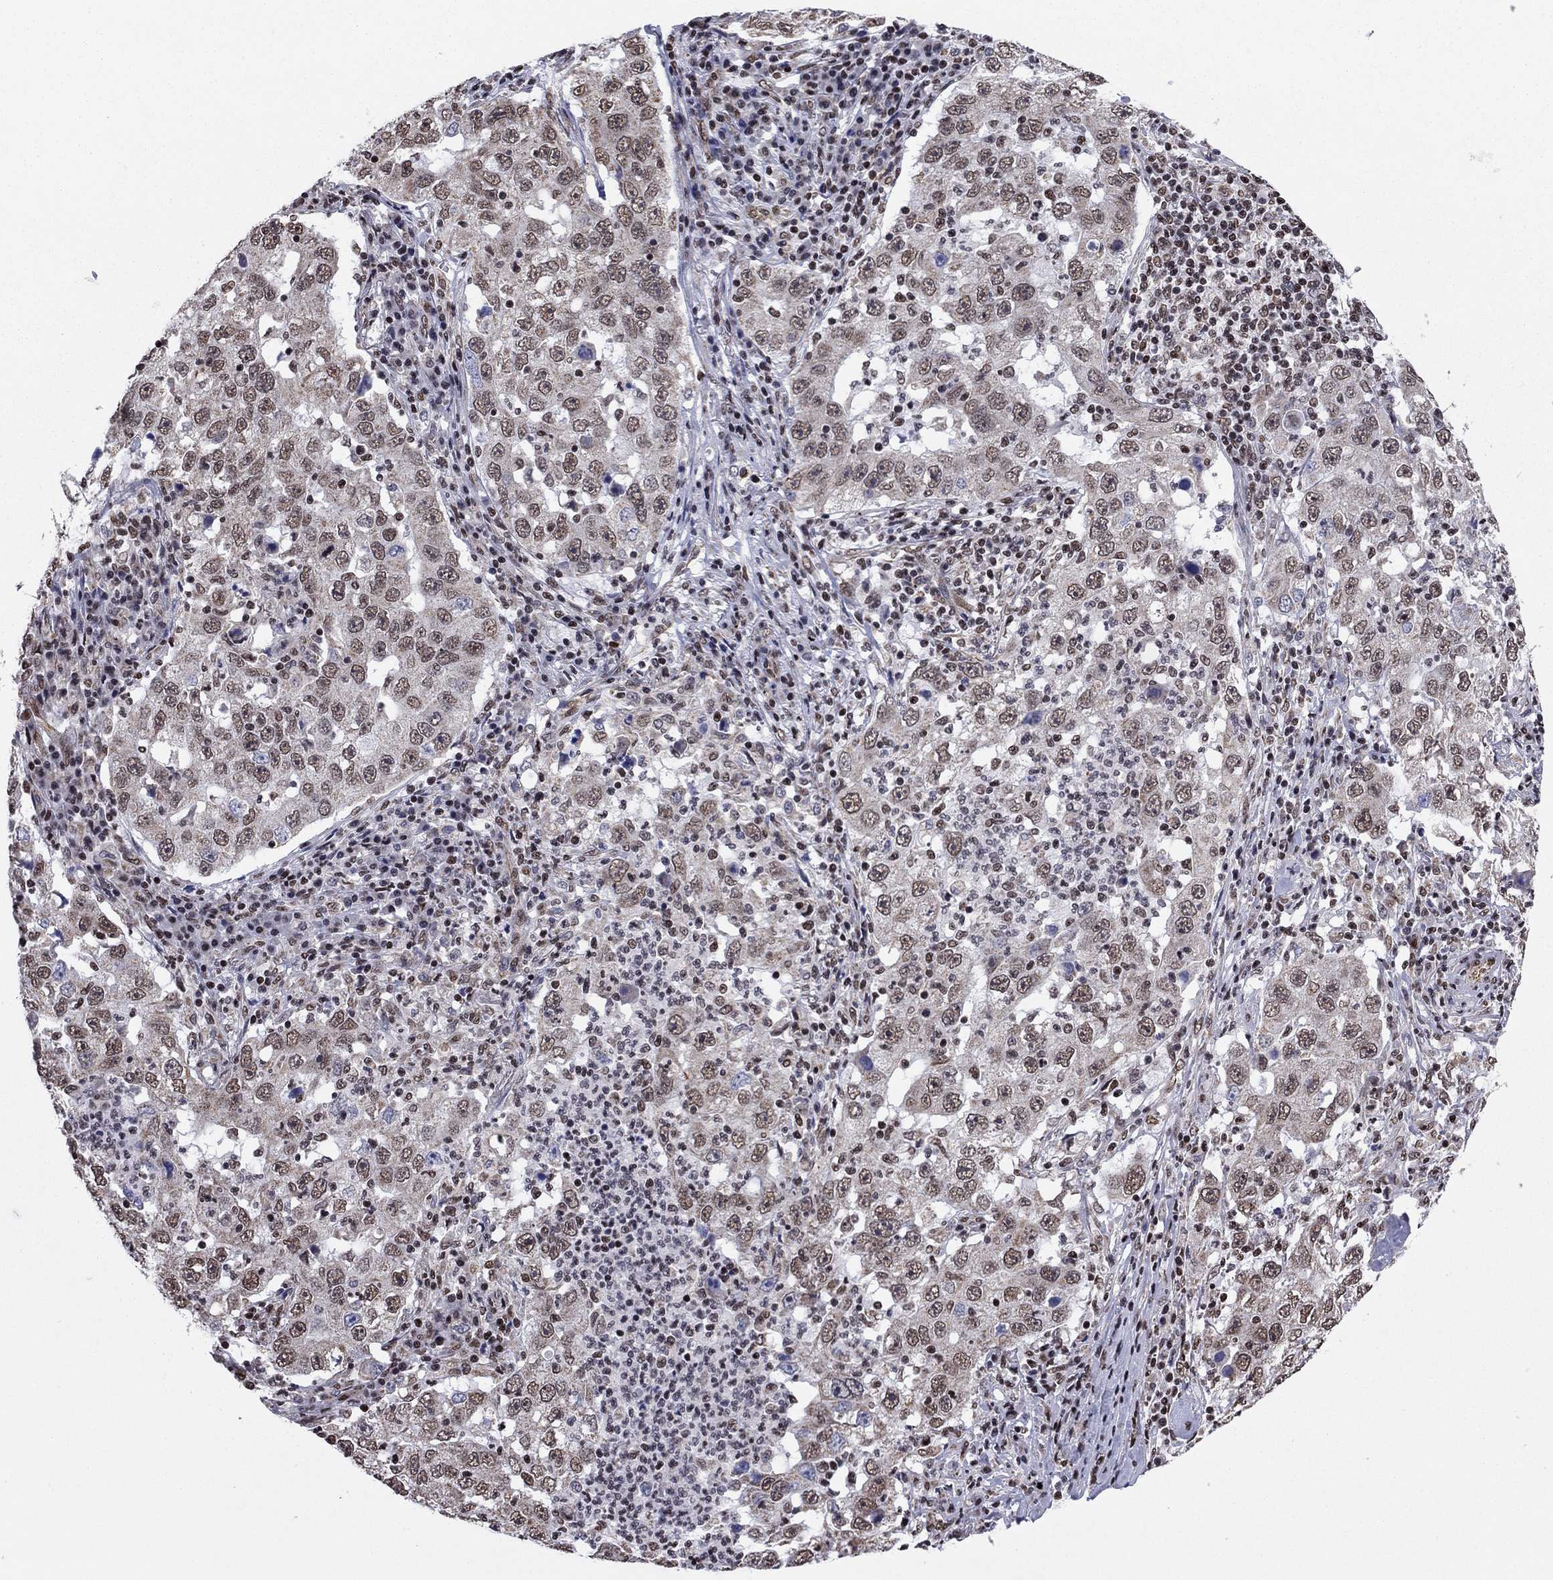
{"staining": {"intensity": "weak", "quantity": ">75%", "location": "cytoplasmic/membranous,nuclear"}, "tissue": "lung cancer", "cell_type": "Tumor cells", "image_type": "cancer", "snomed": [{"axis": "morphology", "description": "Adenocarcinoma, NOS"}, {"axis": "topography", "description": "Lung"}], "caption": "Protein analysis of lung adenocarcinoma tissue reveals weak cytoplasmic/membranous and nuclear staining in about >75% of tumor cells.", "gene": "N4BP2", "patient": {"sex": "male", "age": 73}}